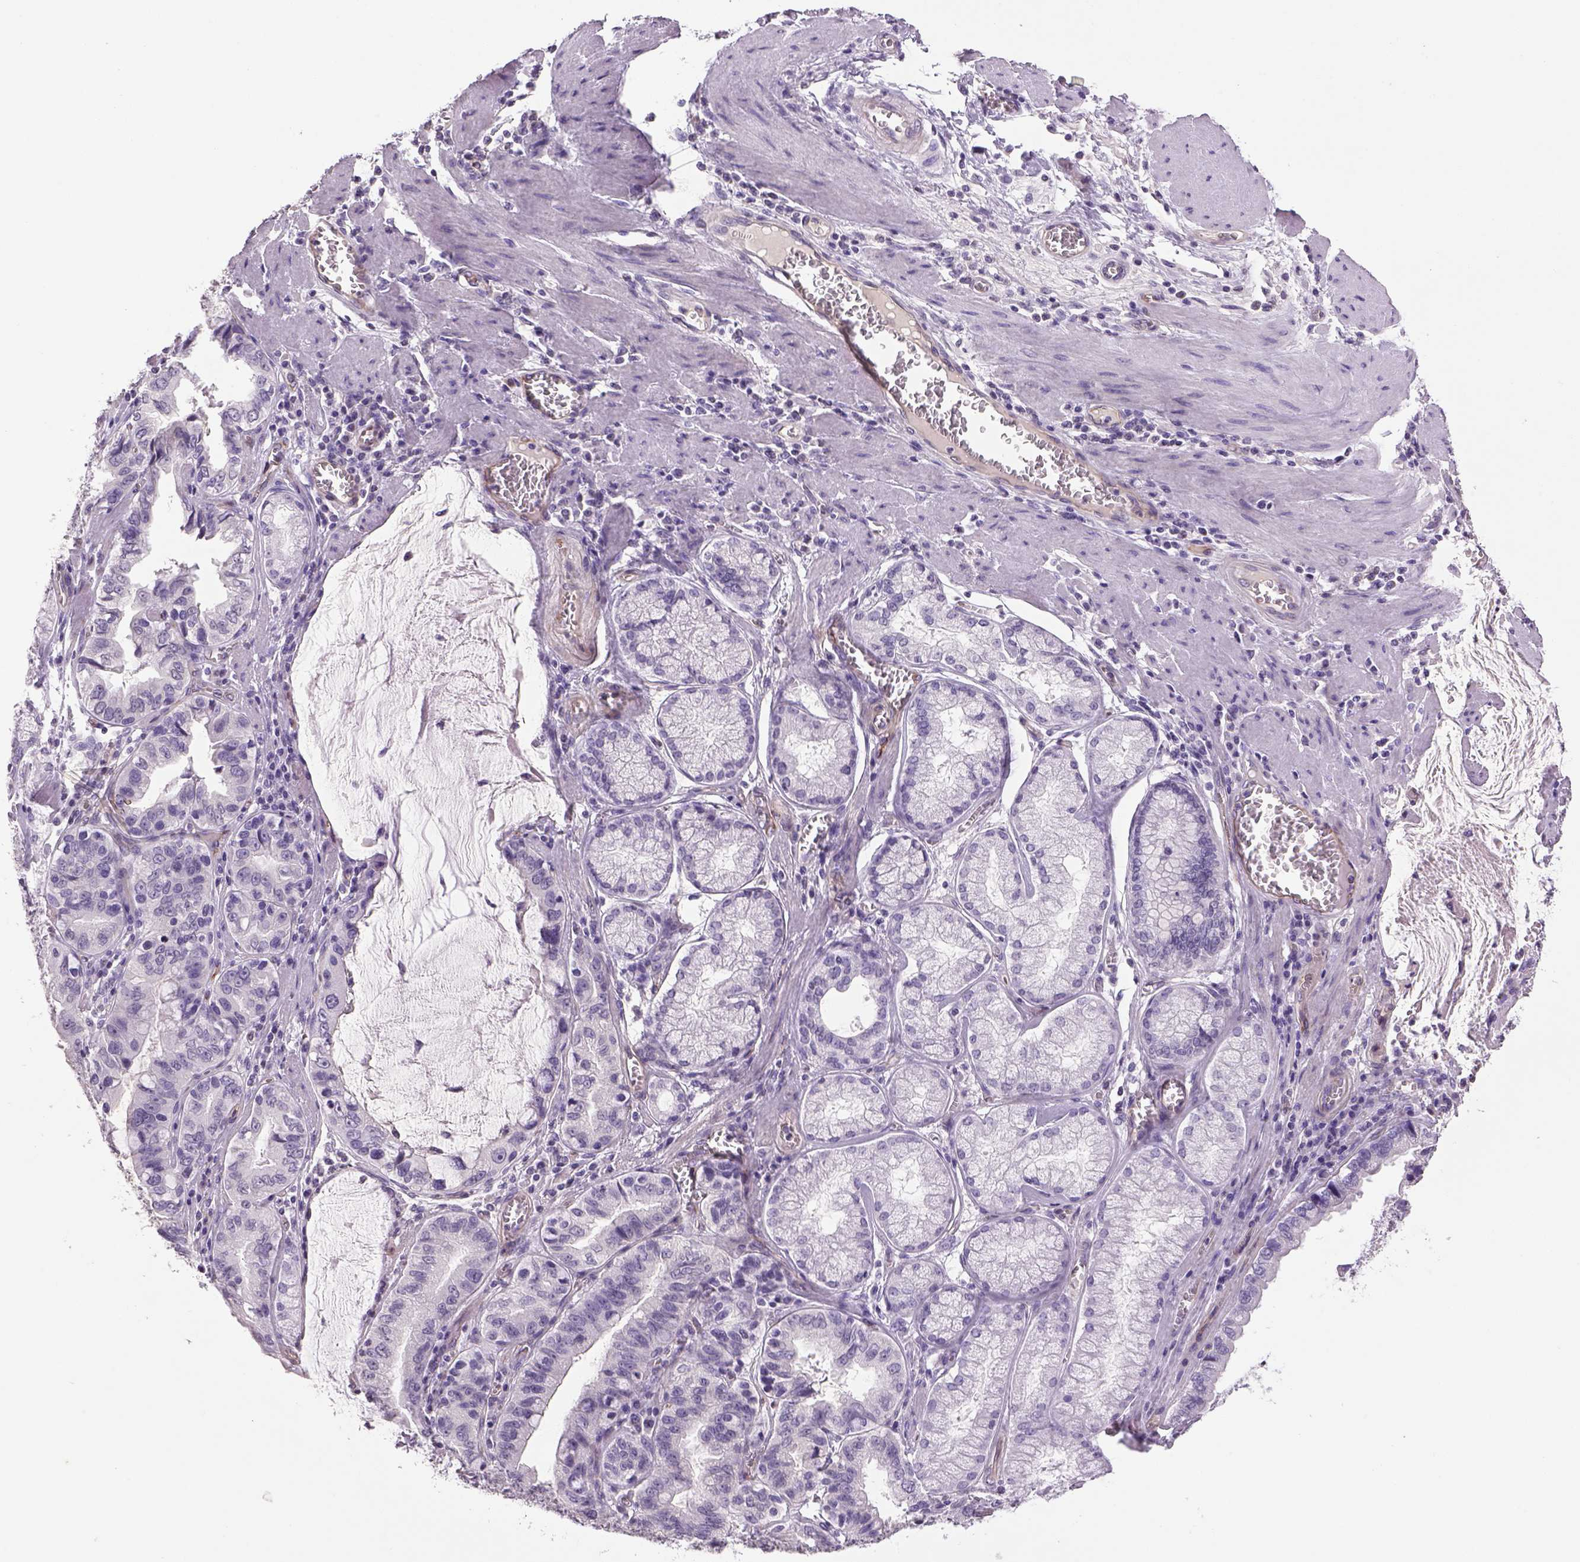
{"staining": {"intensity": "negative", "quantity": "none", "location": "none"}, "tissue": "stomach cancer", "cell_type": "Tumor cells", "image_type": "cancer", "snomed": [{"axis": "morphology", "description": "Adenocarcinoma, NOS"}, {"axis": "topography", "description": "Stomach, lower"}], "caption": "A histopathology image of human stomach cancer (adenocarcinoma) is negative for staining in tumor cells.", "gene": "PRRT1", "patient": {"sex": "female", "age": 76}}